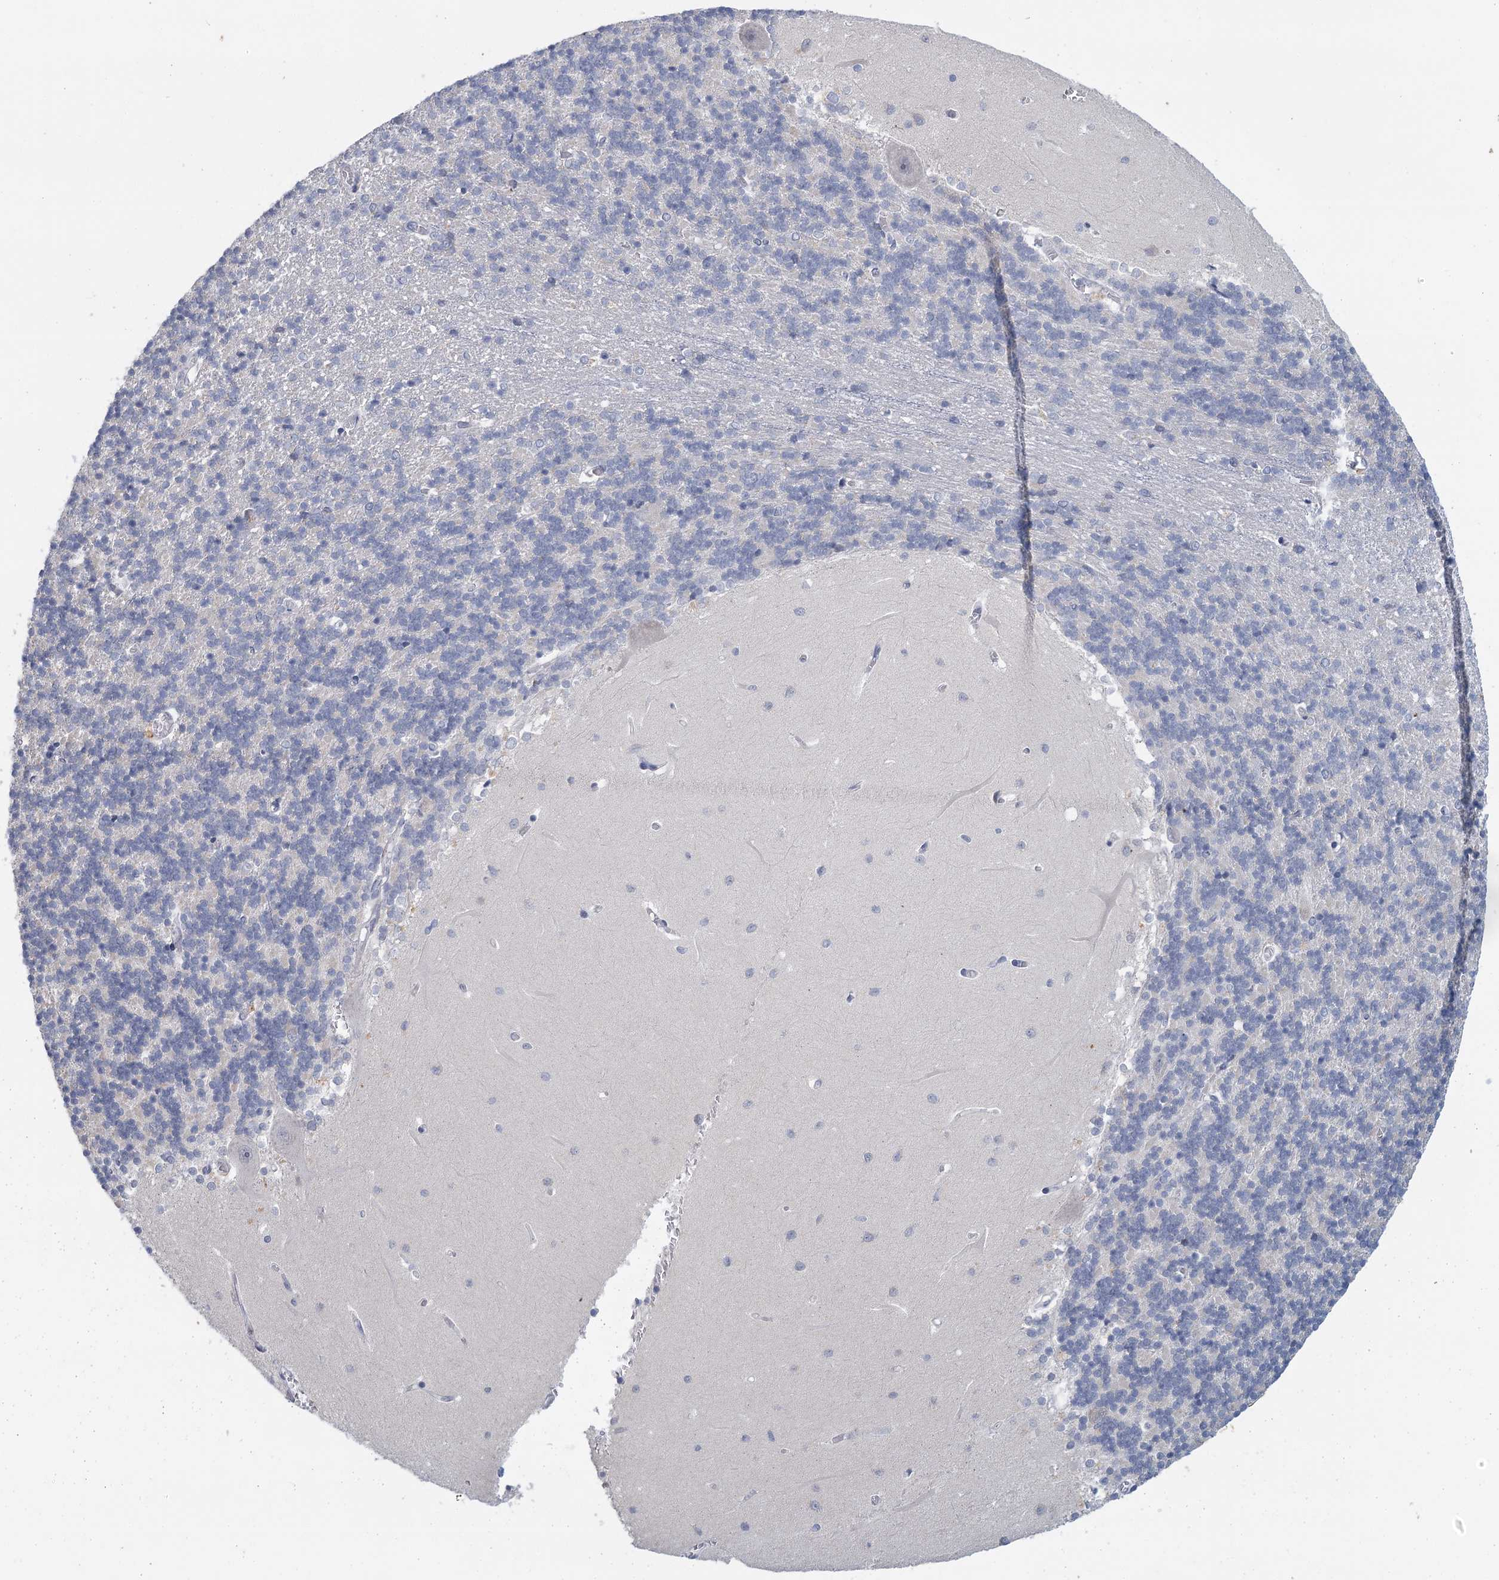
{"staining": {"intensity": "negative", "quantity": "none", "location": "none"}, "tissue": "cerebellum", "cell_type": "Cells in granular layer", "image_type": "normal", "snomed": [{"axis": "morphology", "description": "Normal tissue, NOS"}, {"axis": "topography", "description": "Cerebellum"}], "caption": "The image demonstrates no significant positivity in cells in granular layer of cerebellum. Nuclei are stained in blue.", "gene": "MYO7B", "patient": {"sex": "male", "age": 37}}